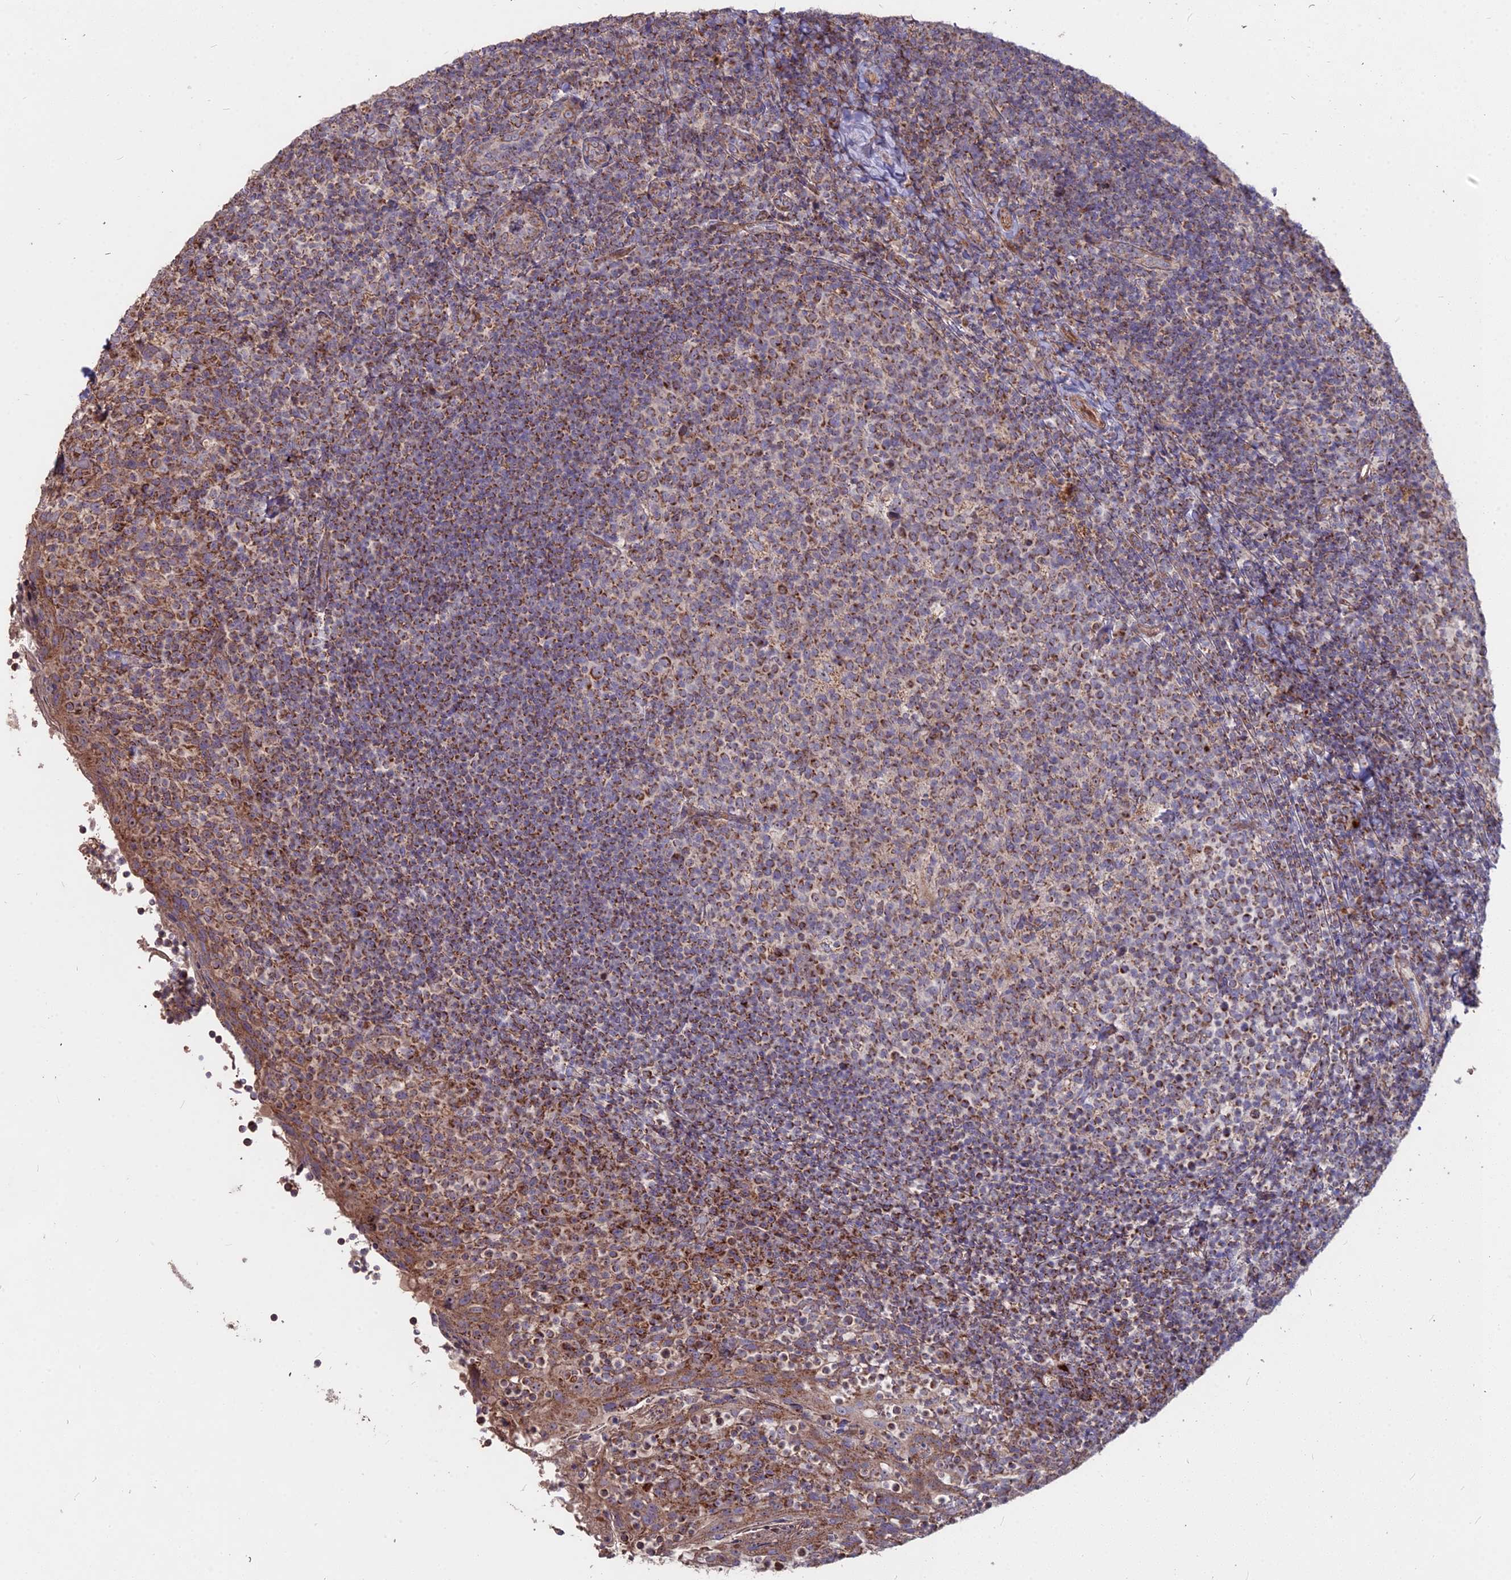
{"staining": {"intensity": "moderate", "quantity": ">75%", "location": "cytoplasmic/membranous"}, "tissue": "tonsil", "cell_type": "Germinal center cells", "image_type": "normal", "snomed": [{"axis": "morphology", "description": "Normal tissue, NOS"}, {"axis": "topography", "description": "Tonsil"}], "caption": "Immunohistochemistry (IHC) photomicrograph of normal tonsil: human tonsil stained using IHC demonstrates medium levels of moderate protein expression localized specifically in the cytoplasmic/membranous of germinal center cells, appearing as a cytoplasmic/membranous brown color.", "gene": "COX11", "patient": {"sex": "female", "age": 10}}